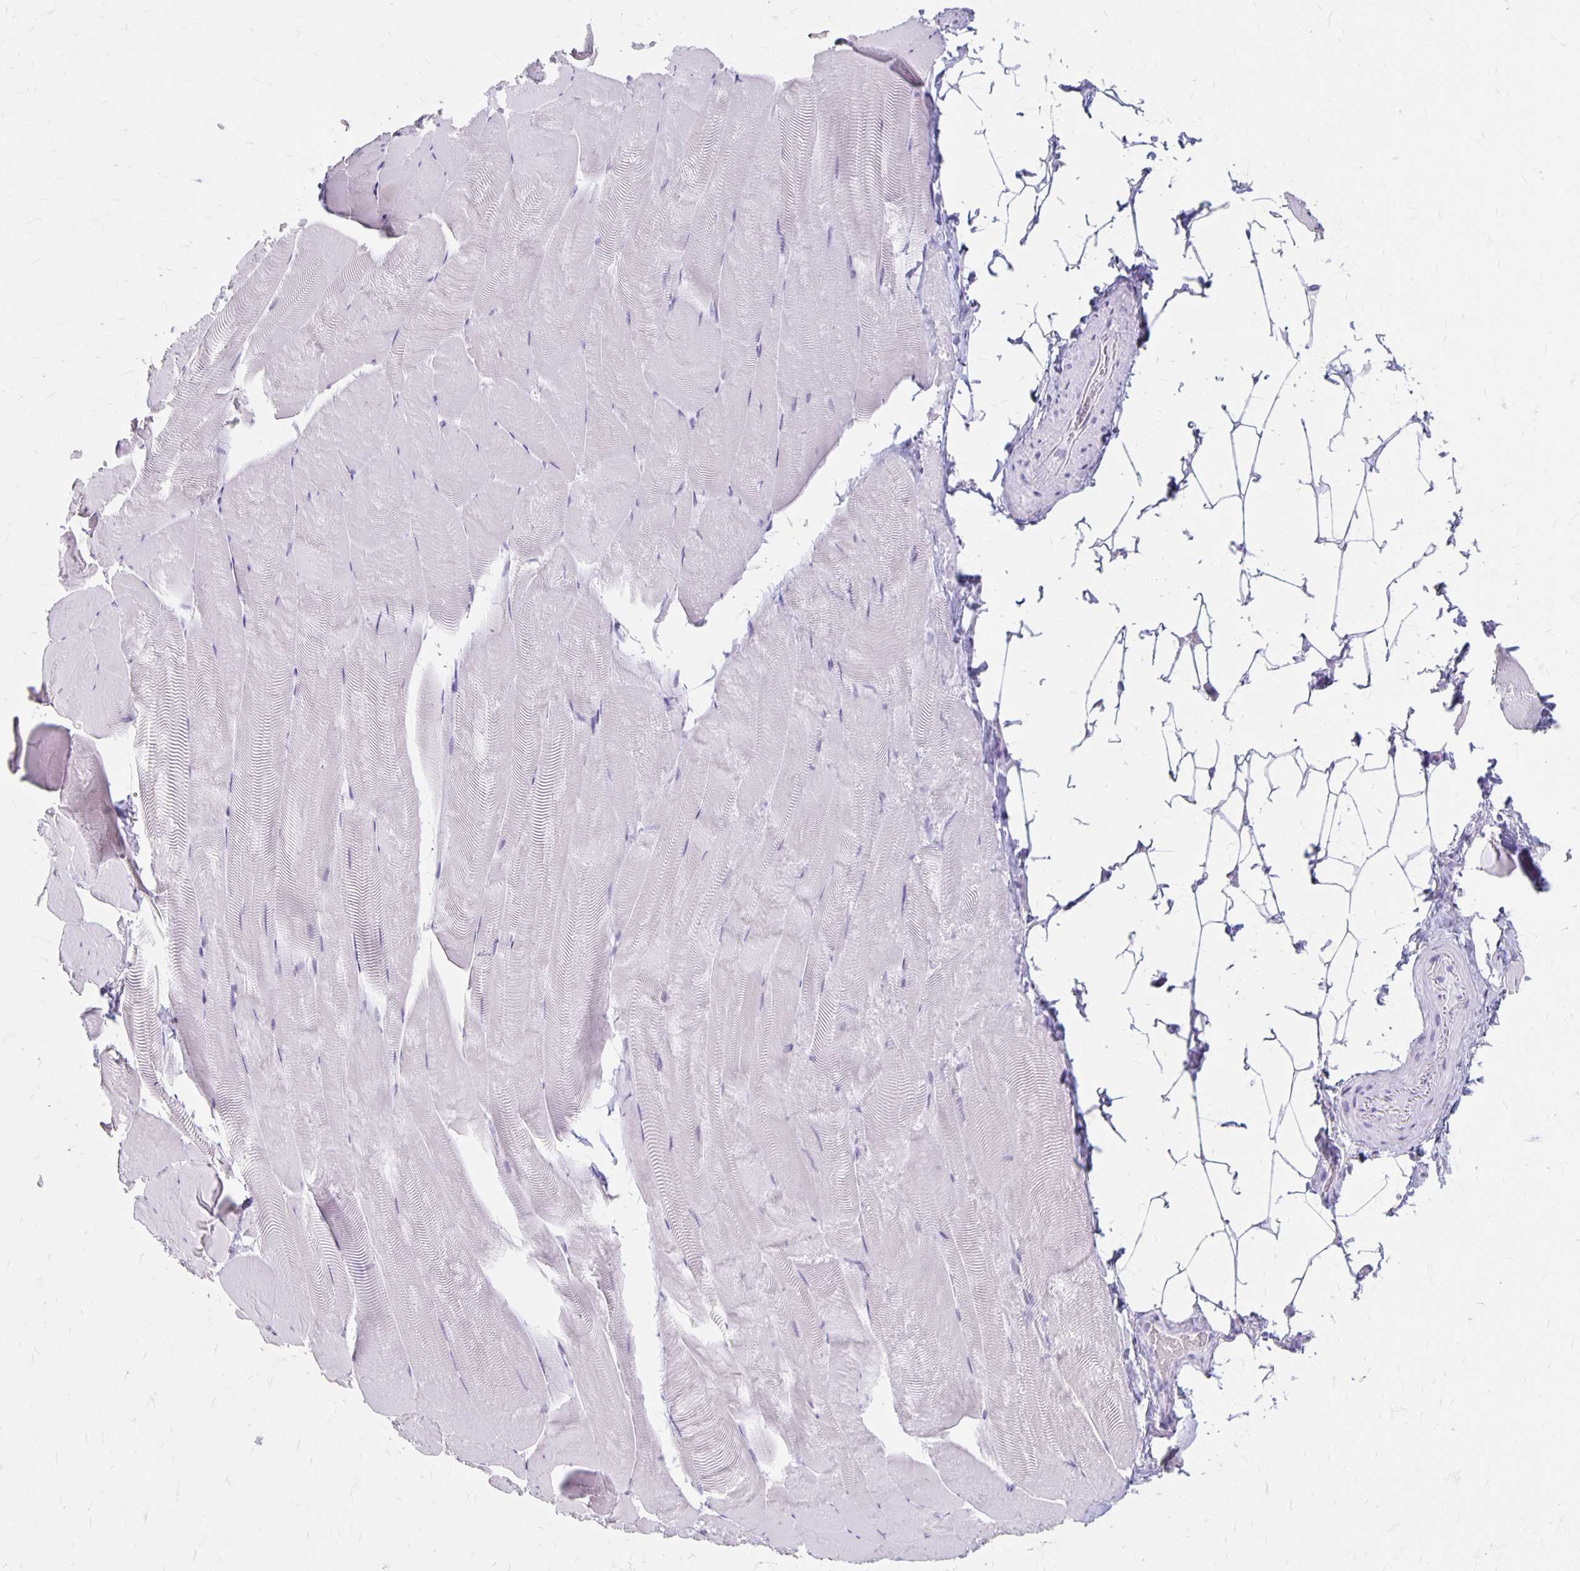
{"staining": {"intensity": "negative", "quantity": "none", "location": "none"}, "tissue": "skeletal muscle", "cell_type": "Myocytes", "image_type": "normal", "snomed": [{"axis": "morphology", "description": "Normal tissue, NOS"}, {"axis": "topography", "description": "Skeletal muscle"}], "caption": "Immunohistochemistry of unremarkable skeletal muscle shows no expression in myocytes.", "gene": "MAGEC2", "patient": {"sex": "female", "age": 64}}